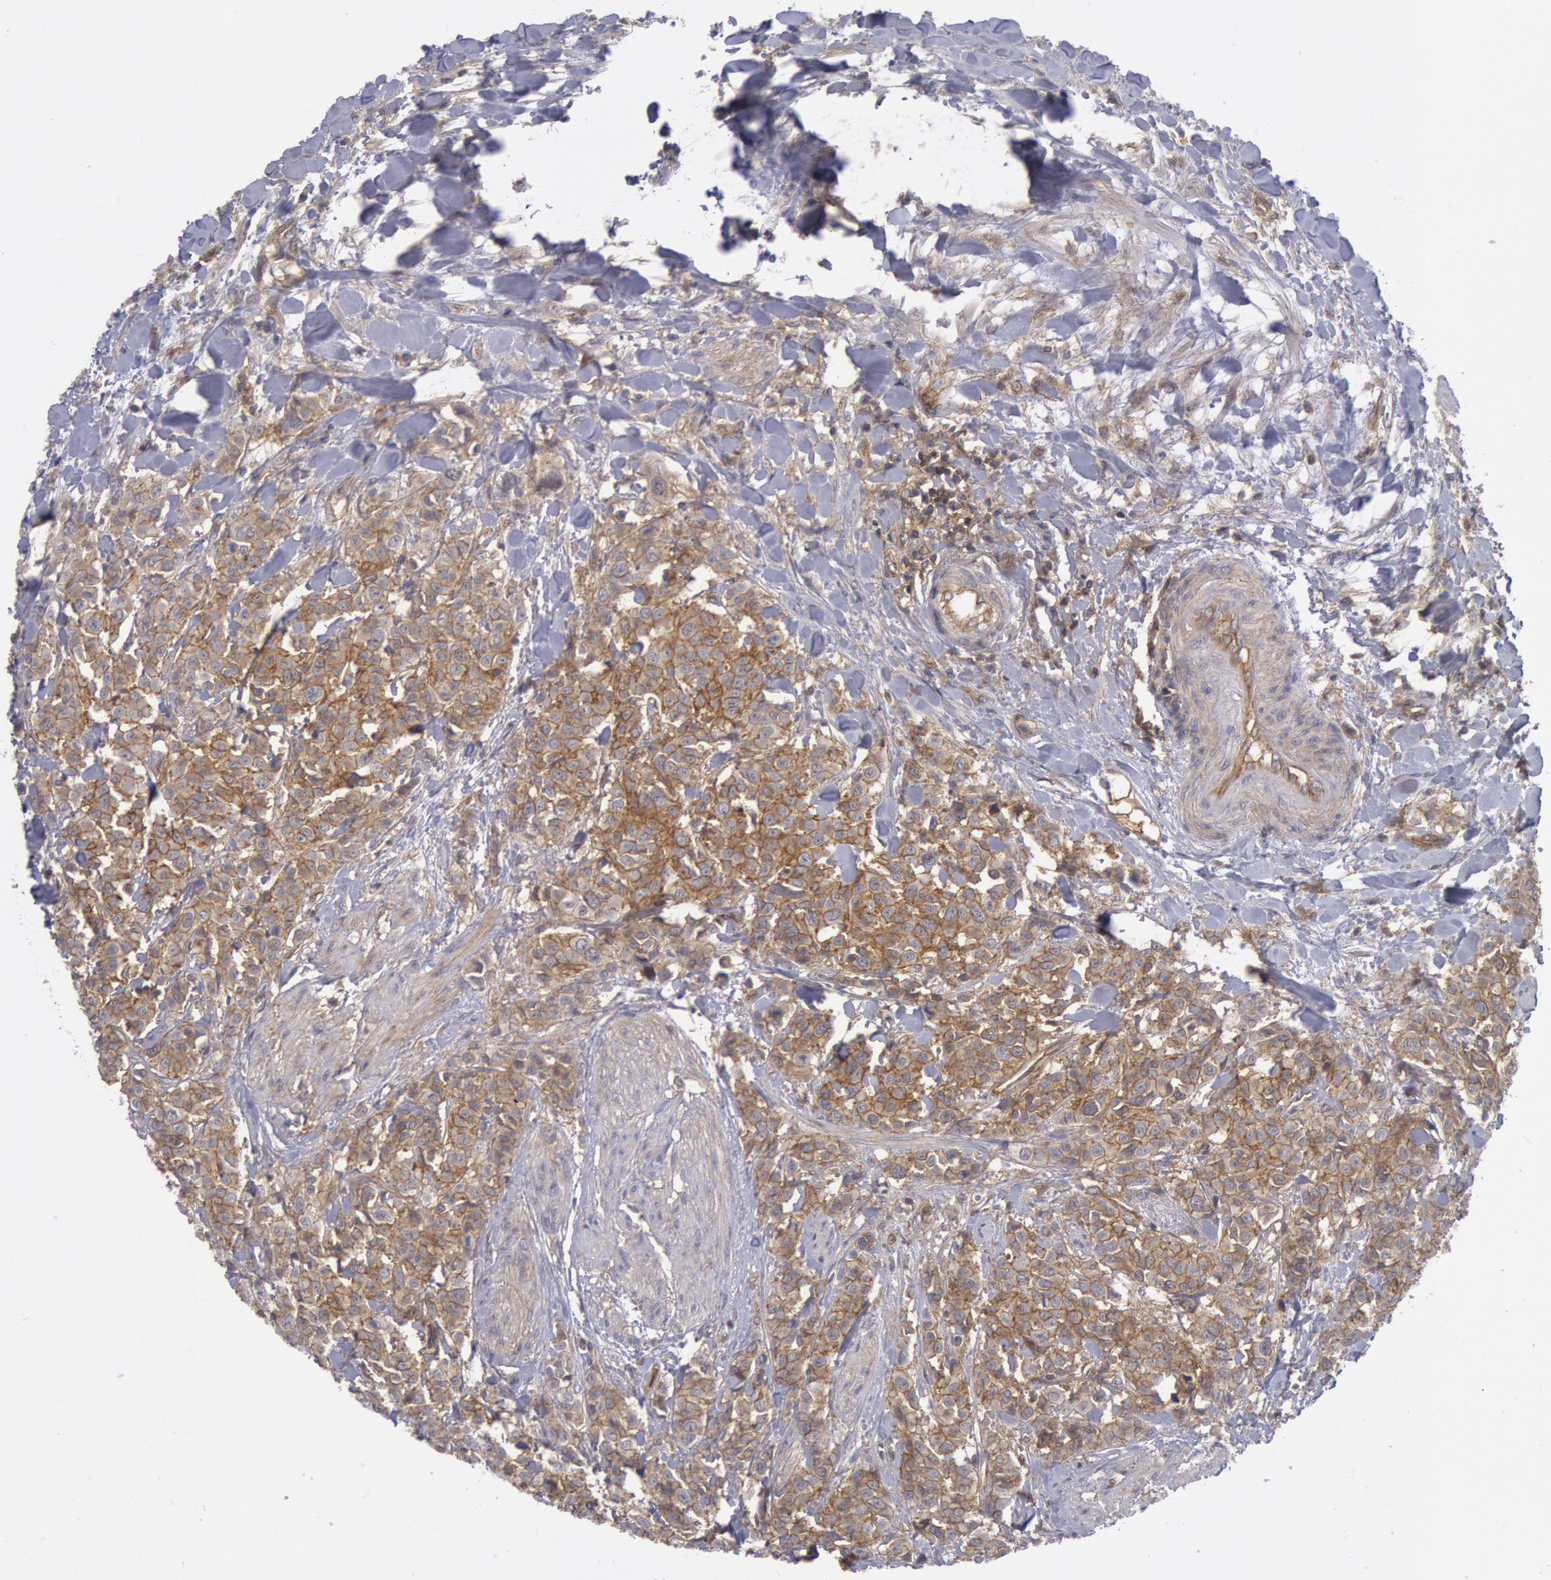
{"staining": {"intensity": "moderate", "quantity": ">75%", "location": "cytoplasmic/membranous"}, "tissue": "urothelial cancer", "cell_type": "Tumor cells", "image_type": "cancer", "snomed": [{"axis": "morphology", "description": "Urothelial carcinoma, High grade"}, {"axis": "topography", "description": "Urinary bladder"}], "caption": "An immunohistochemistry (IHC) micrograph of neoplastic tissue is shown. Protein staining in brown shows moderate cytoplasmic/membranous positivity in high-grade urothelial carcinoma within tumor cells. Using DAB (3,3'-diaminobenzidine) (brown) and hematoxylin (blue) stains, captured at high magnification using brightfield microscopy.", "gene": "STX4", "patient": {"sex": "male", "age": 56}}